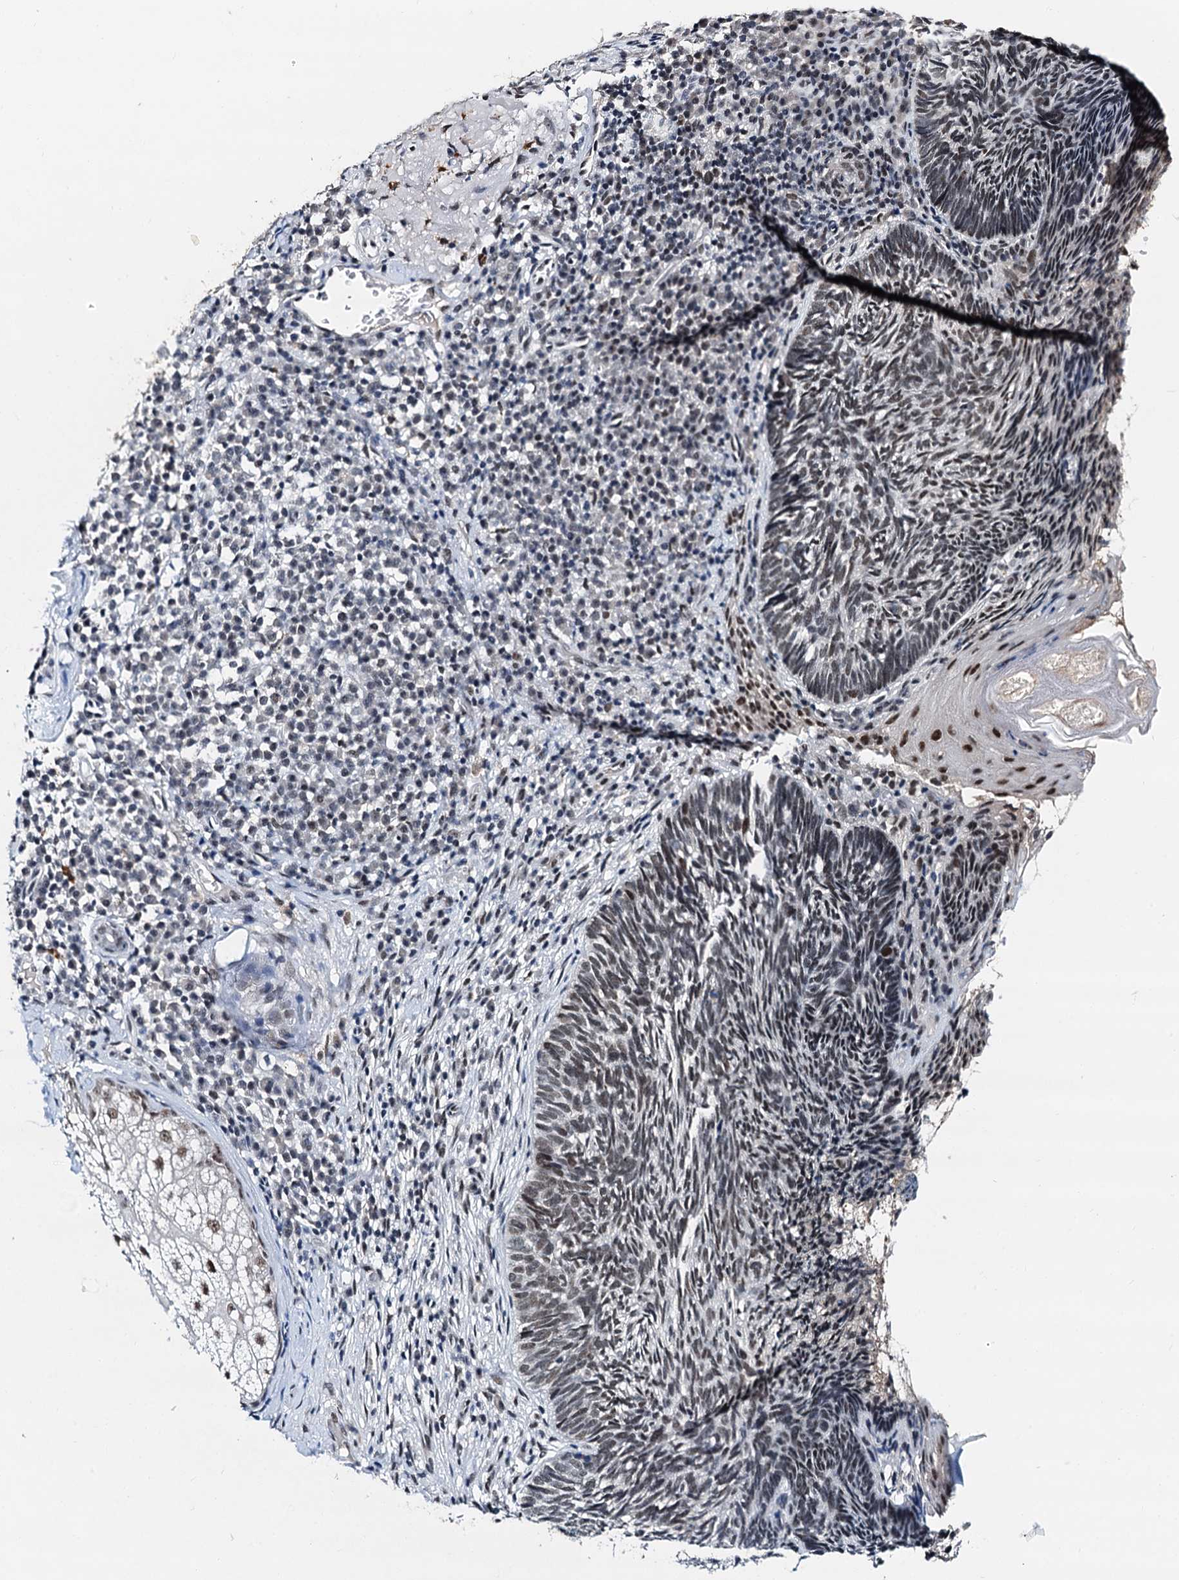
{"staining": {"intensity": "weak", "quantity": ">75%", "location": "nuclear"}, "tissue": "skin cancer", "cell_type": "Tumor cells", "image_type": "cancer", "snomed": [{"axis": "morphology", "description": "Basal cell carcinoma"}, {"axis": "topography", "description": "Skin"}], "caption": "High-power microscopy captured an immunohistochemistry (IHC) image of skin cancer (basal cell carcinoma), revealing weak nuclear staining in about >75% of tumor cells.", "gene": "SNRPD1", "patient": {"sex": "male", "age": 88}}